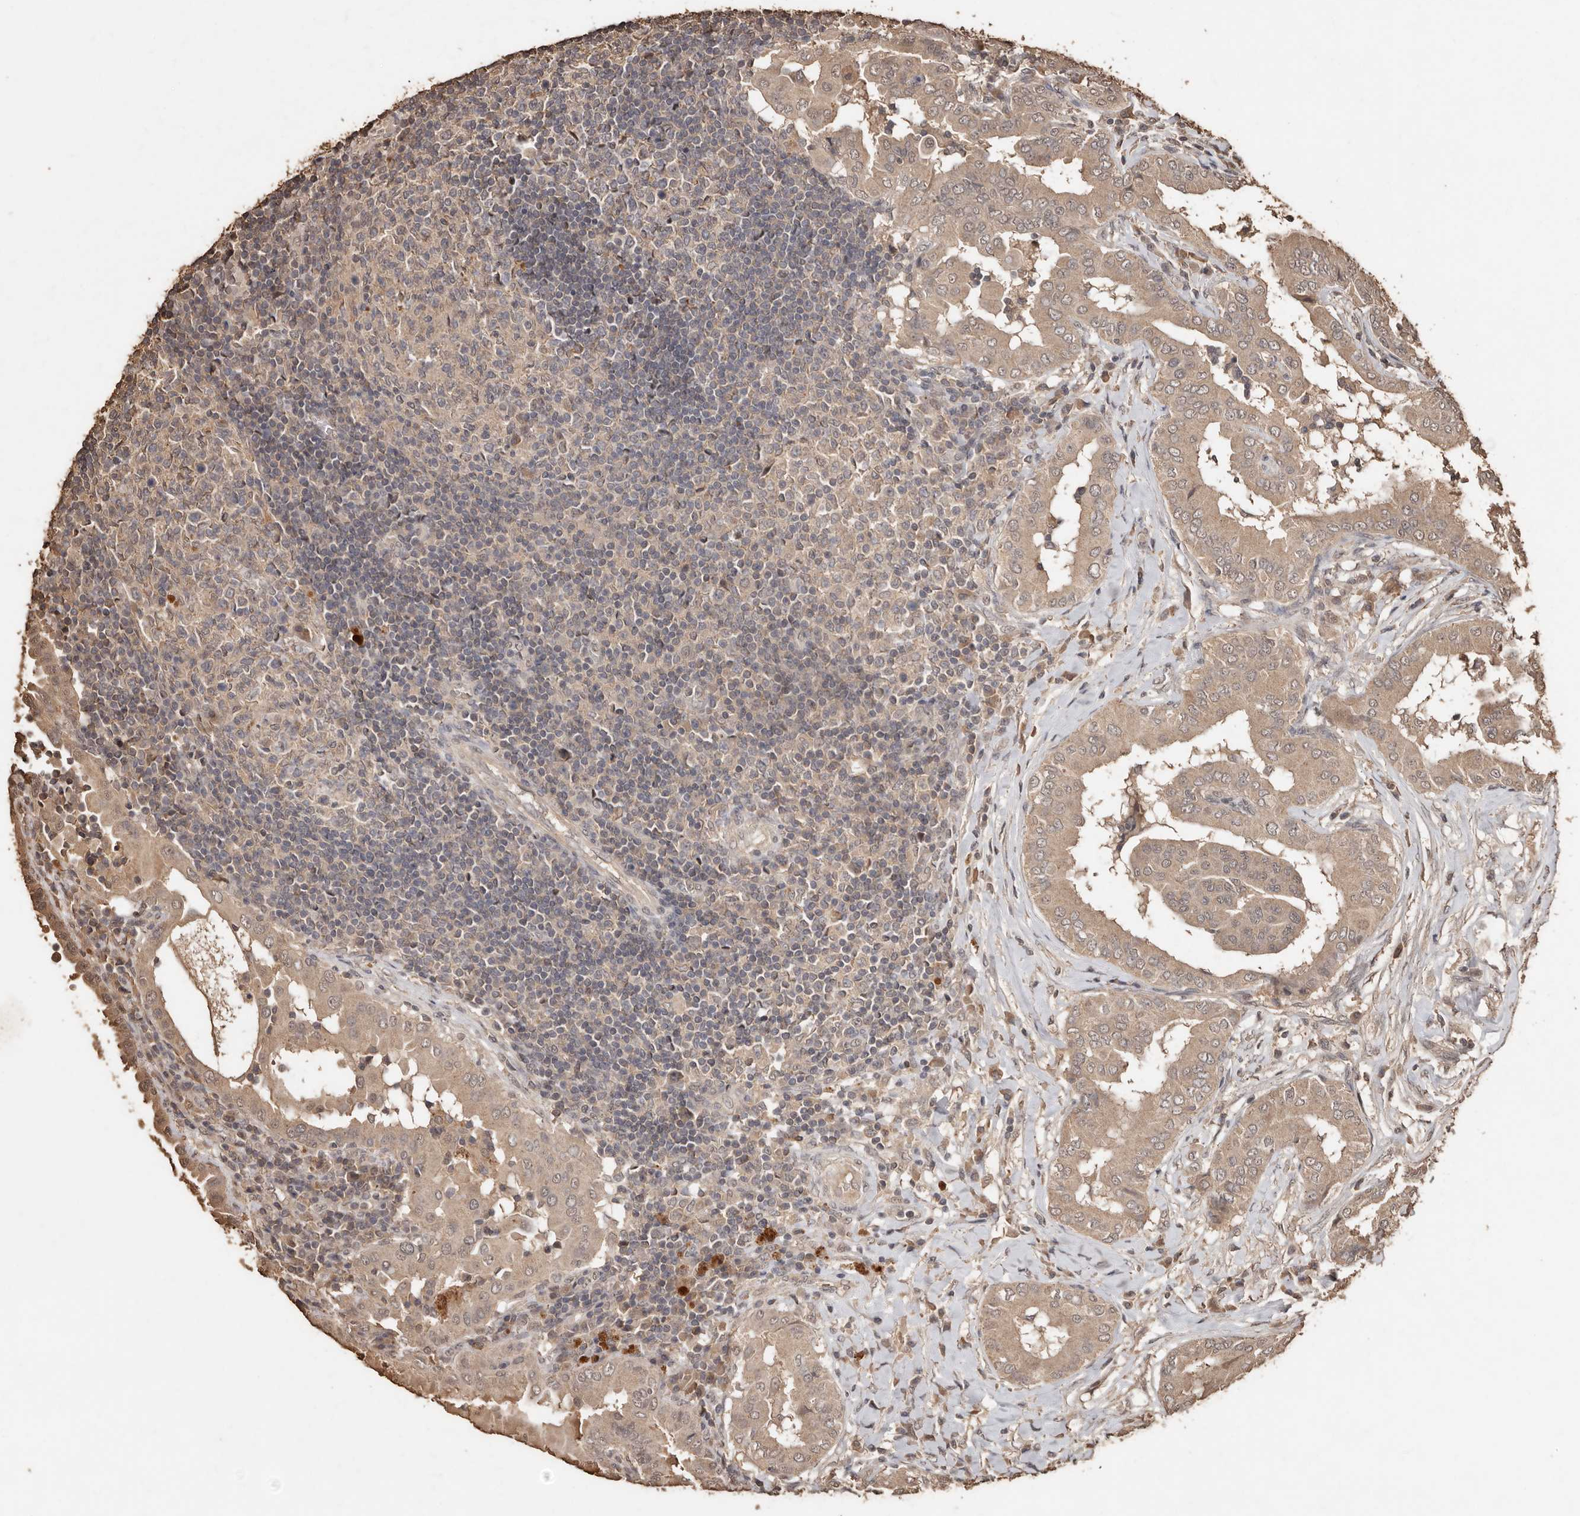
{"staining": {"intensity": "moderate", "quantity": ">75%", "location": "cytoplasmic/membranous"}, "tissue": "thyroid cancer", "cell_type": "Tumor cells", "image_type": "cancer", "snomed": [{"axis": "morphology", "description": "Papillary adenocarcinoma, NOS"}, {"axis": "topography", "description": "Thyroid gland"}], "caption": "Brown immunohistochemical staining in human thyroid cancer shows moderate cytoplasmic/membranous expression in approximately >75% of tumor cells.", "gene": "PKDCC", "patient": {"sex": "male", "age": 33}}